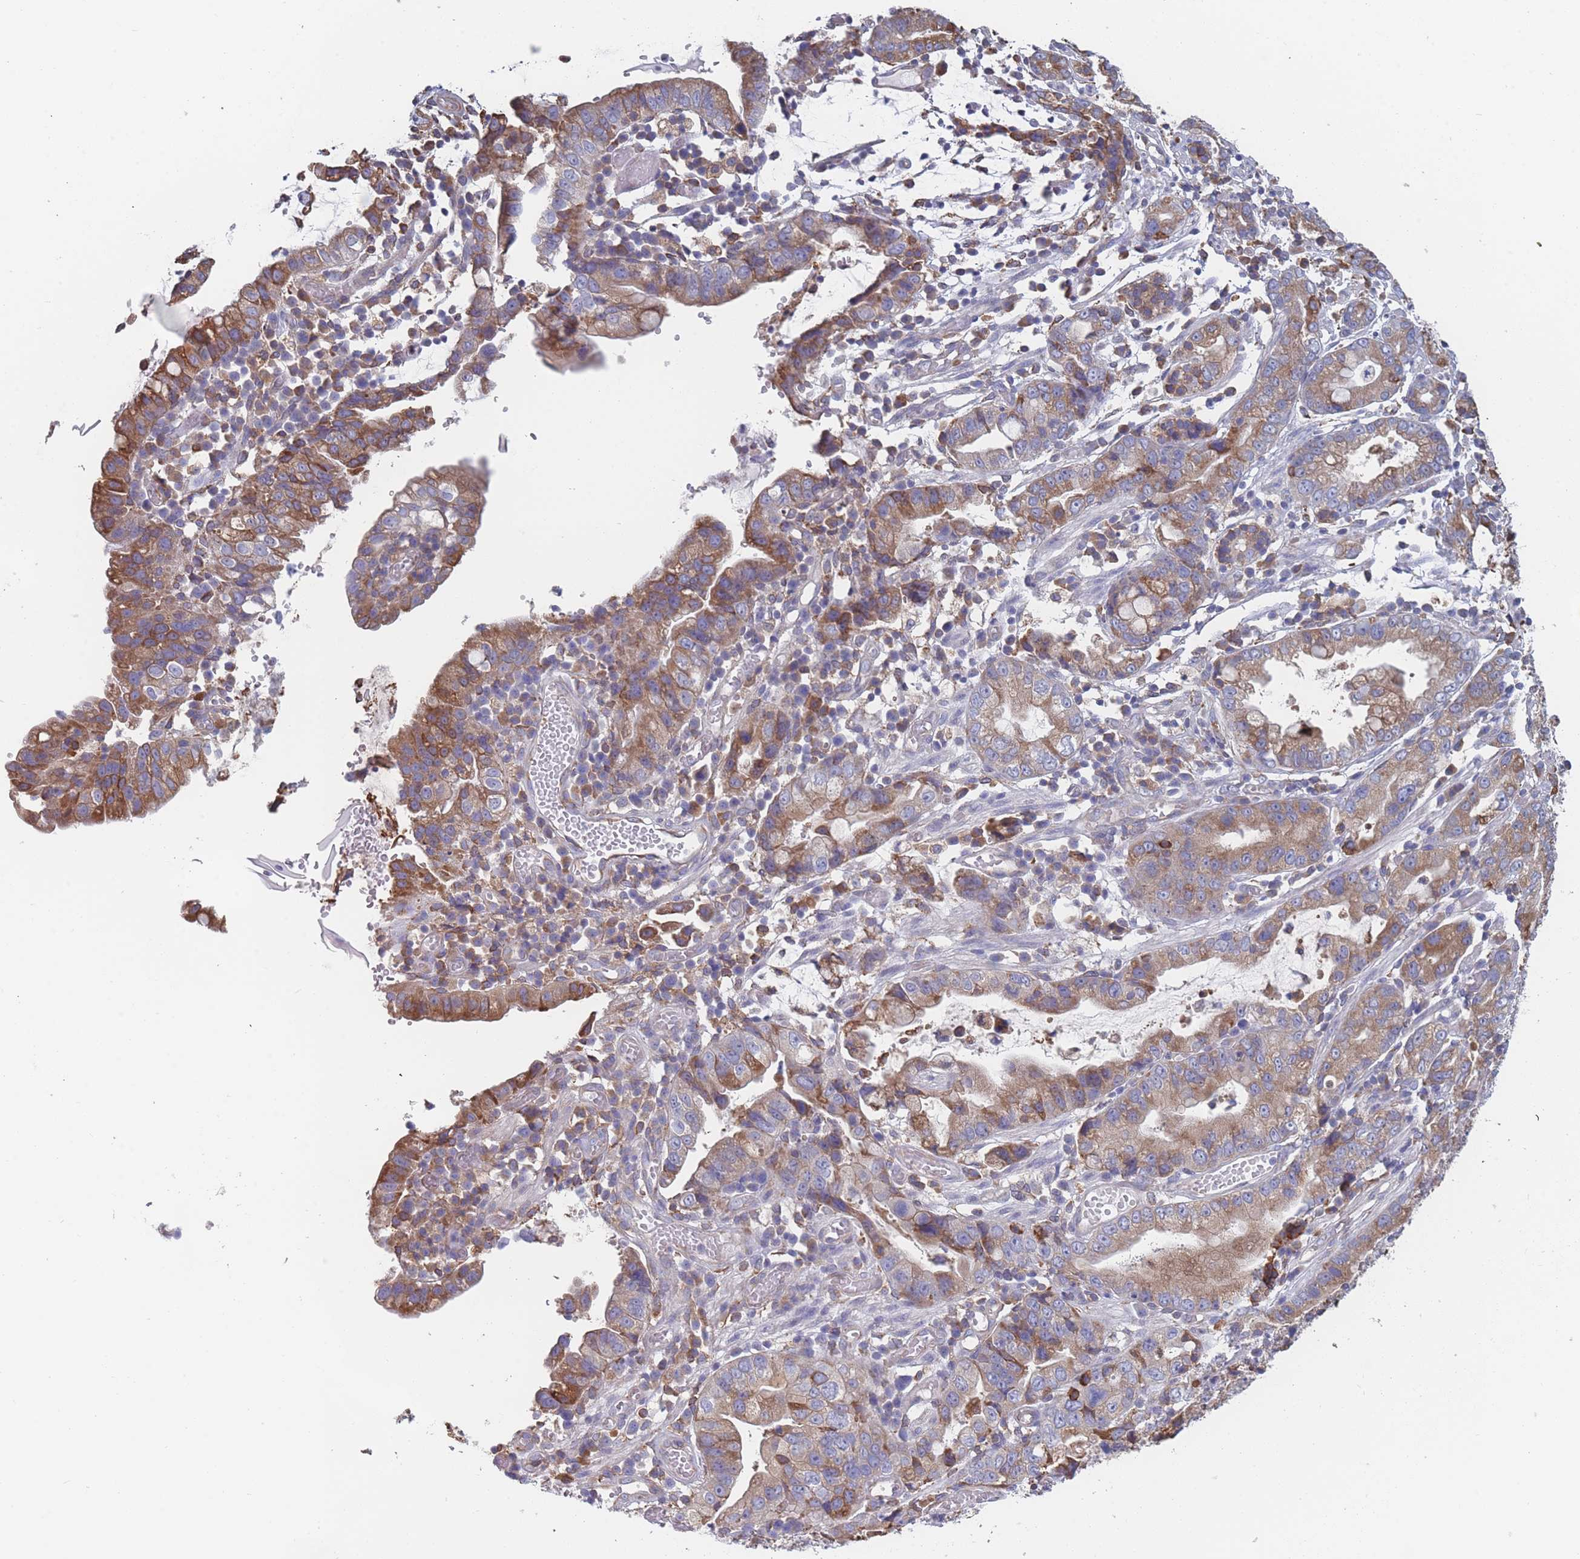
{"staining": {"intensity": "moderate", "quantity": ">75%", "location": "cytoplasmic/membranous"}, "tissue": "stomach cancer", "cell_type": "Tumor cells", "image_type": "cancer", "snomed": [{"axis": "morphology", "description": "Adenocarcinoma, NOS"}, {"axis": "topography", "description": "Stomach"}], "caption": "IHC staining of adenocarcinoma (stomach), which displays medium levels of moderate cytoplasmic/membranous expression in about >75% of tumor cells indicating moderate cytoplasmic/membranous protein positivity. The staining was performed using DAB (brown) for protein detection and nuclei were counterstained in hematoxylin (blue).", "gene": "OR7C2", "patient": {"sex": "male", "age": 55}}